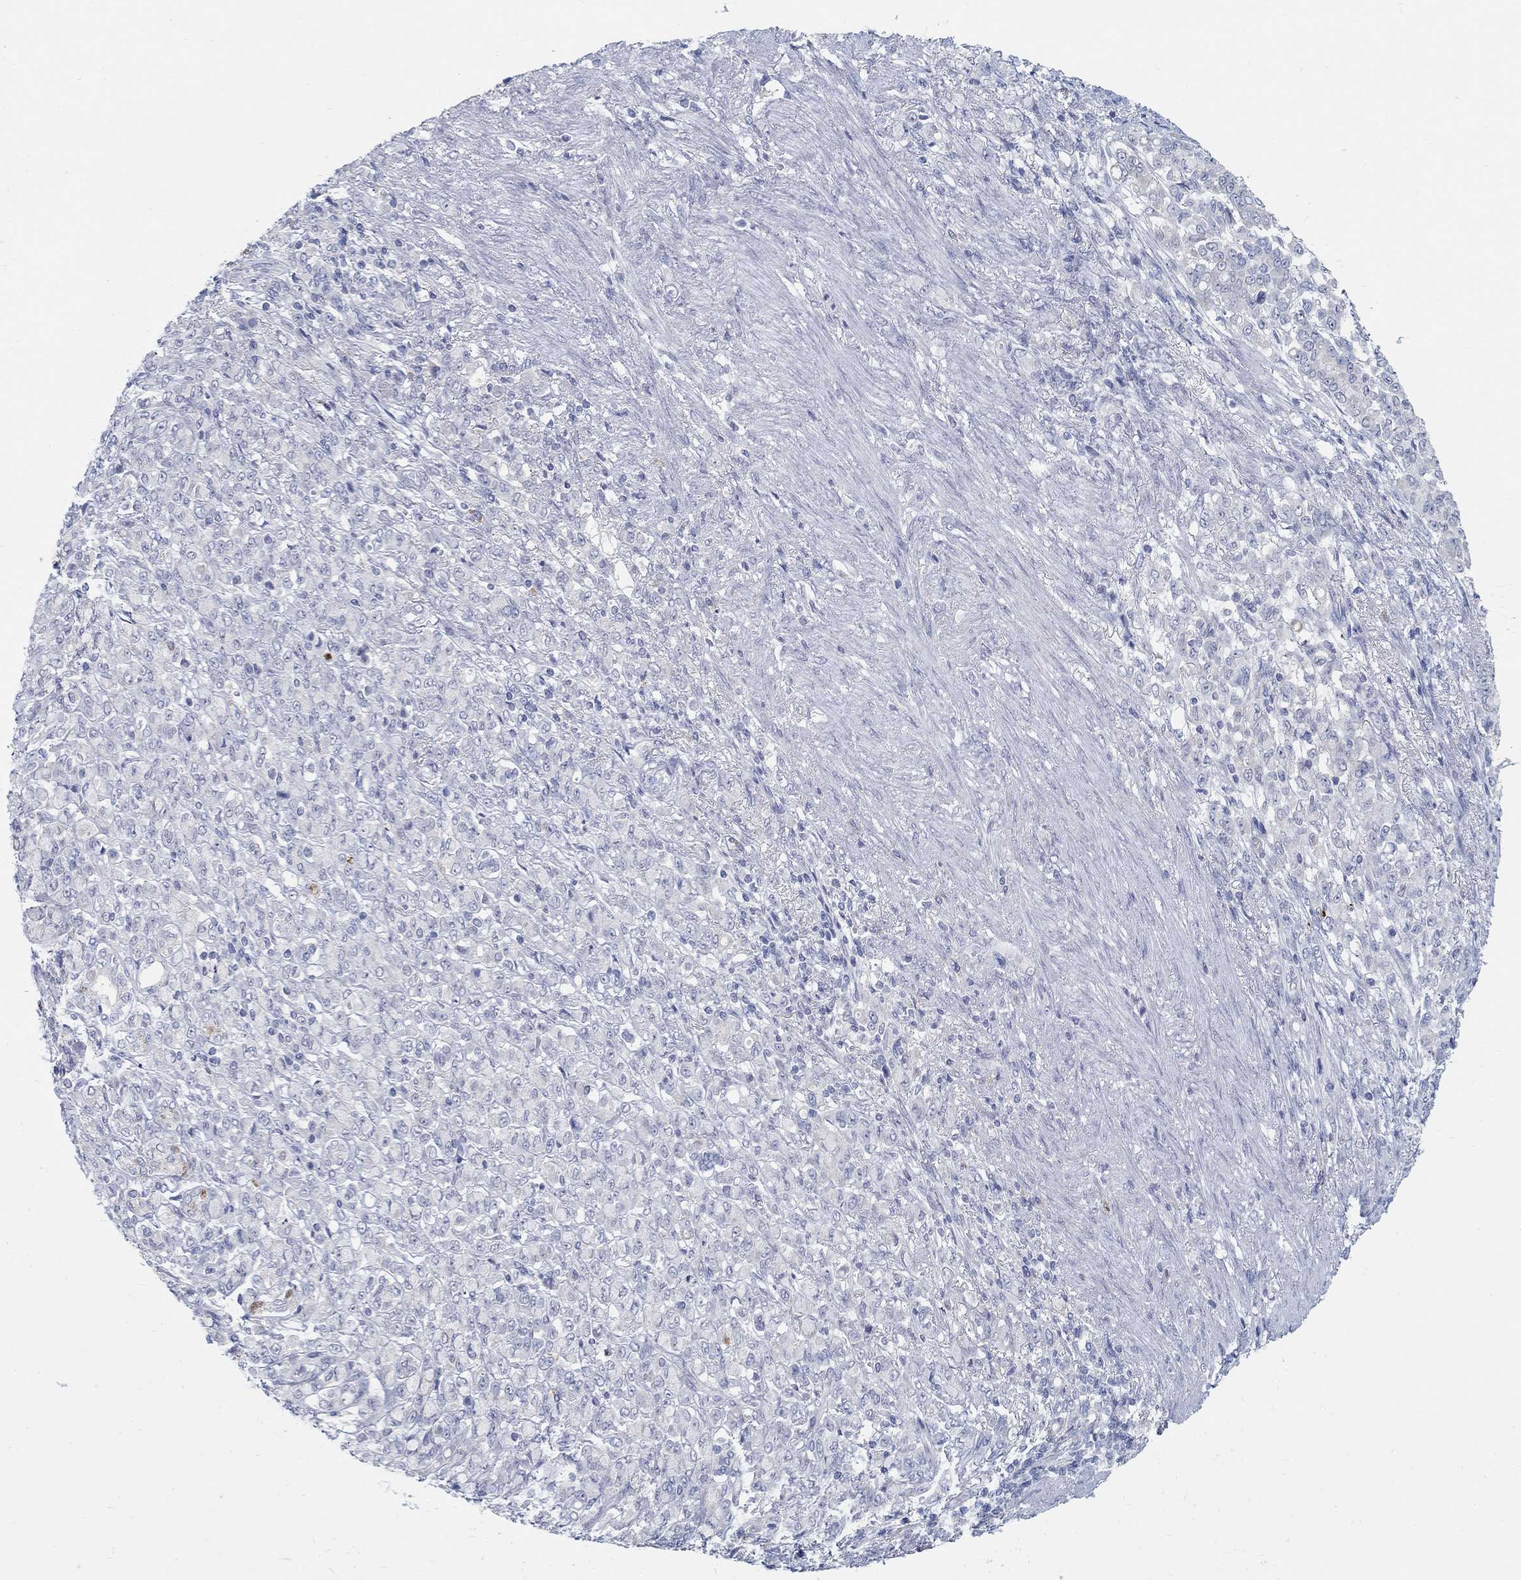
{"staining": {"intensity": "negative", "quantity": "none", "location": "none"}, "tissue": "stomach cancer", "cell_type": "Tumor cells", "image_type": "cancer", "snomed": [{"axis": "morphology", "description": "Normal tissue, NOS"}, {"axis": "morphology", "description": "Adenocarcinoma, NOS"}, {"axis": "topography", "description": "Stomach"}], "caption": "Protein analysis of stomach cancer displays no significant expression in tumor cells.", "gene": "ANO7", "patient": {"sex": "female", "age": 79}}